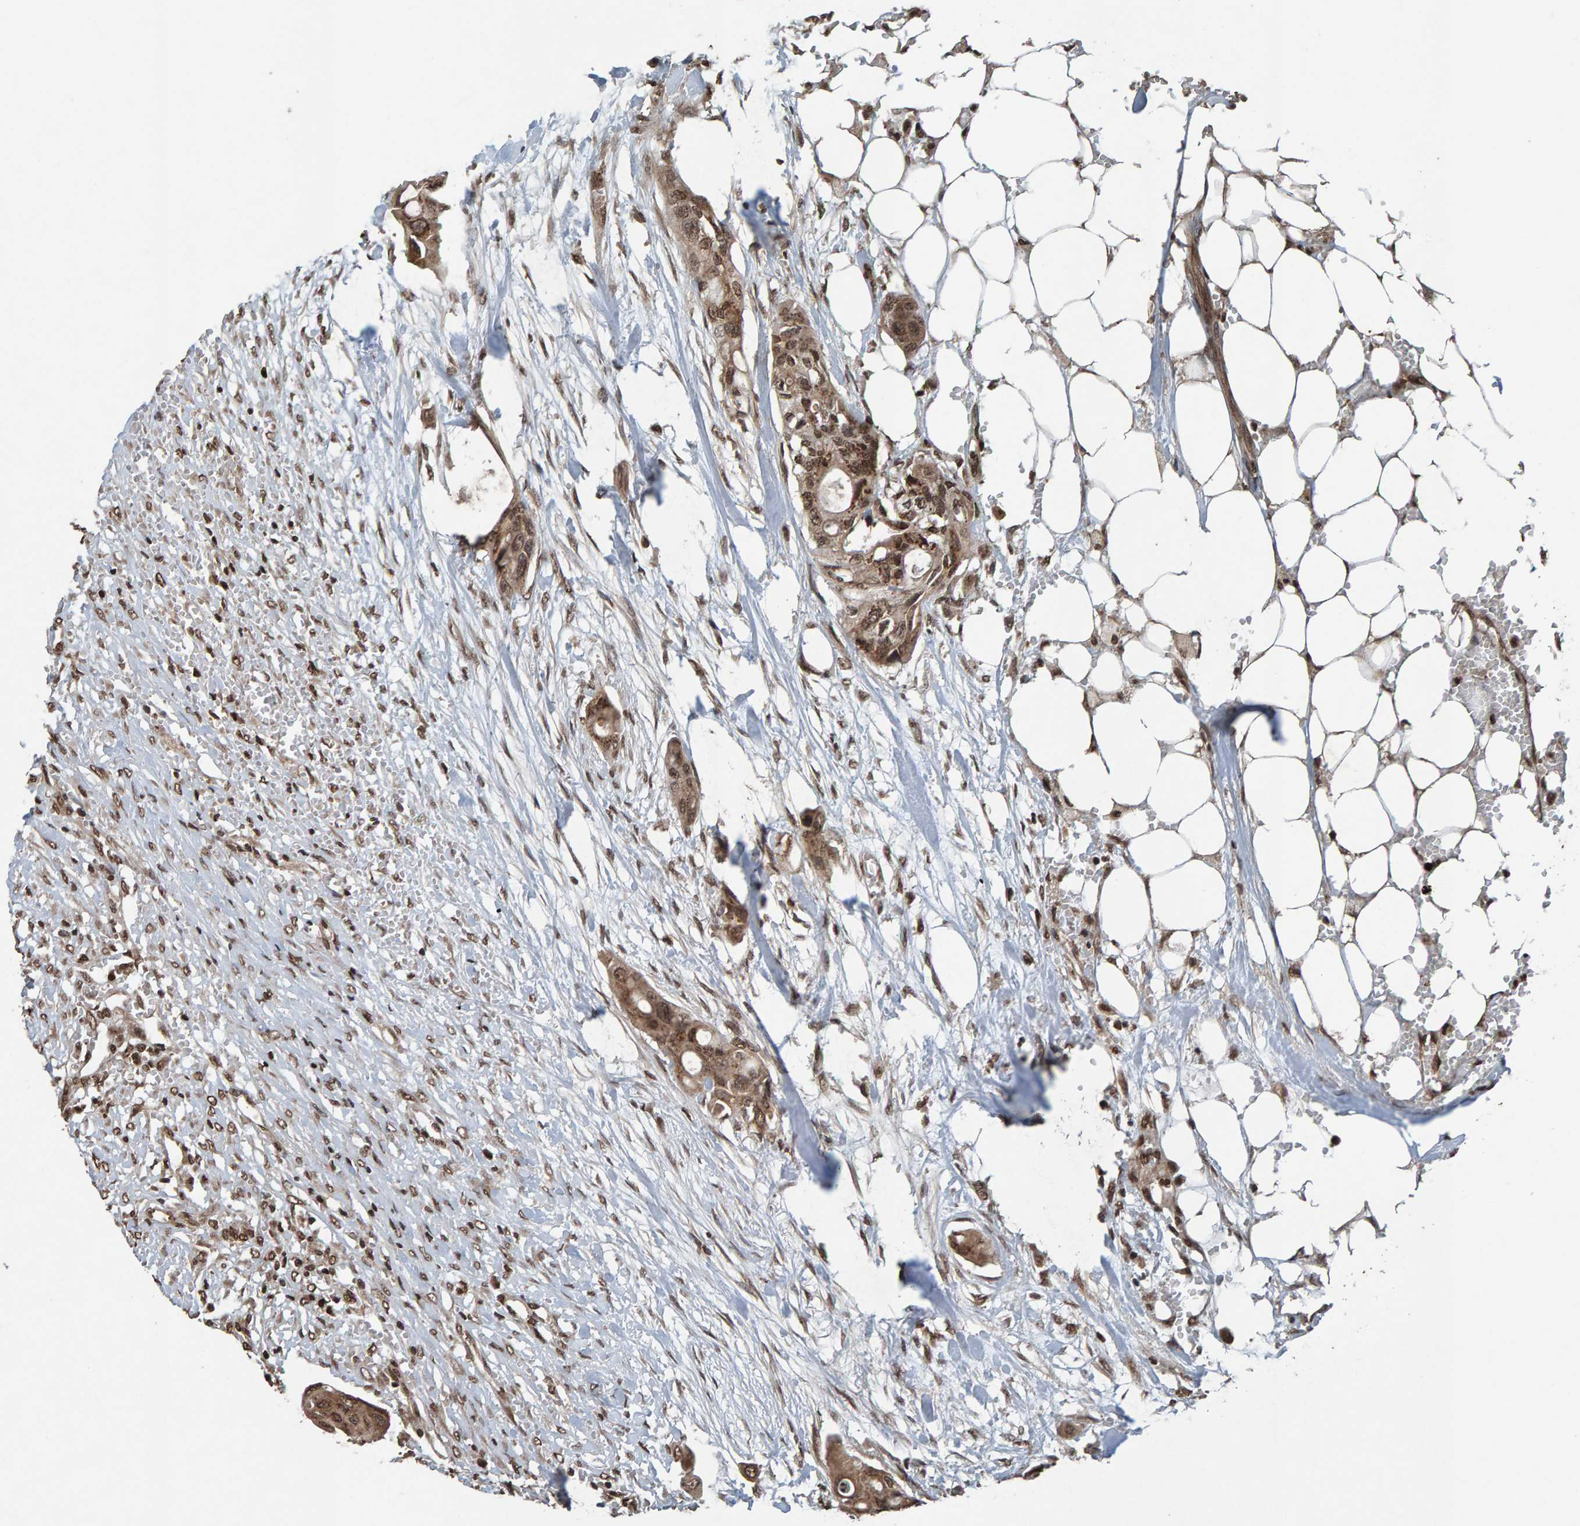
{"staining": {"intensity": "moderate", "quantity": ">75%", "location": "nuclear"}, "tissue": "colorectal cancer", "cell_type": "Tumor cells", "image_type": "cancer", "snomed": [{"axis": "morphology", "description": "Adenocarcinoma, NOS"}, {"axis": "topography", "description": "Colon"}], "caption": "Immunohistochemistry (IHC) of adenocarcinoma (colorectal) demonstrates medium levels of moderate nuclear positivity in about >75% of tumor cells. (brown staining indicates protein expression, while blue staining denotes nuclei).", "gene": "H2AZ1", "patient": {"sex": "female", "age": 57}}